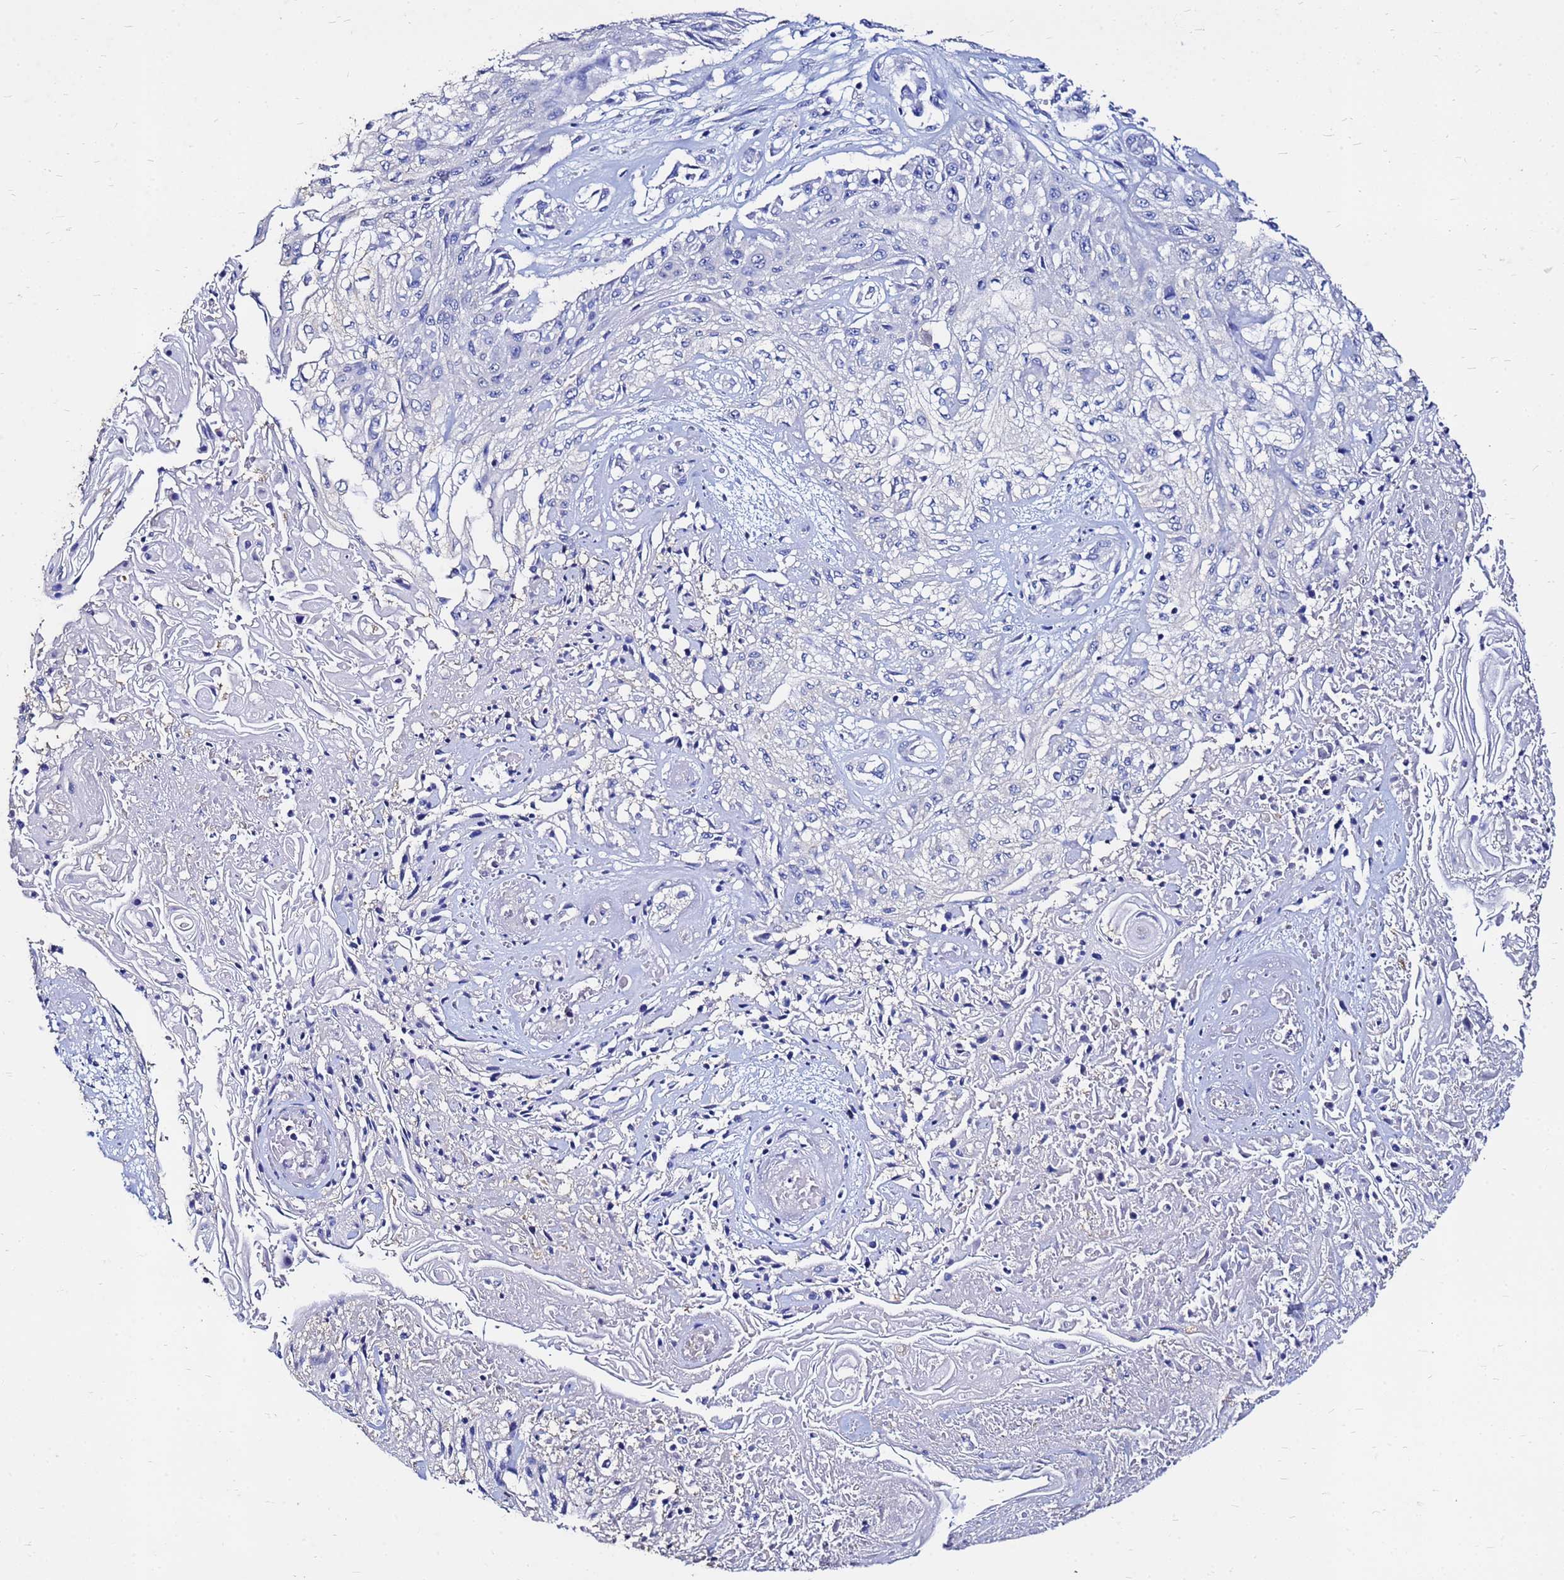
{"staining": {"intensity": "negative", "quantity": "none", "location": "none"}, "tissue": "skin cancer", "cell_type": "Tumor cells", "image_type": "cancer", "snomed": [{"axis": "morphology", "description": "Squamous cell carcinoma, NOS"}, {"axis": "morphology", "description": "Squamous cell carcinoma, metastatic, NOS"}, {"axis": "topography", "description": "Skin"}, {"axis": "topography", "description": "Lymph node"}], "caption": "A micrograph of skin cancer (squamous cell carcinoma) stained for a protein displays no brown staining in tumor cells.", "gene": "FAM183A", "patient": {"sex": "male", "age": 75}}